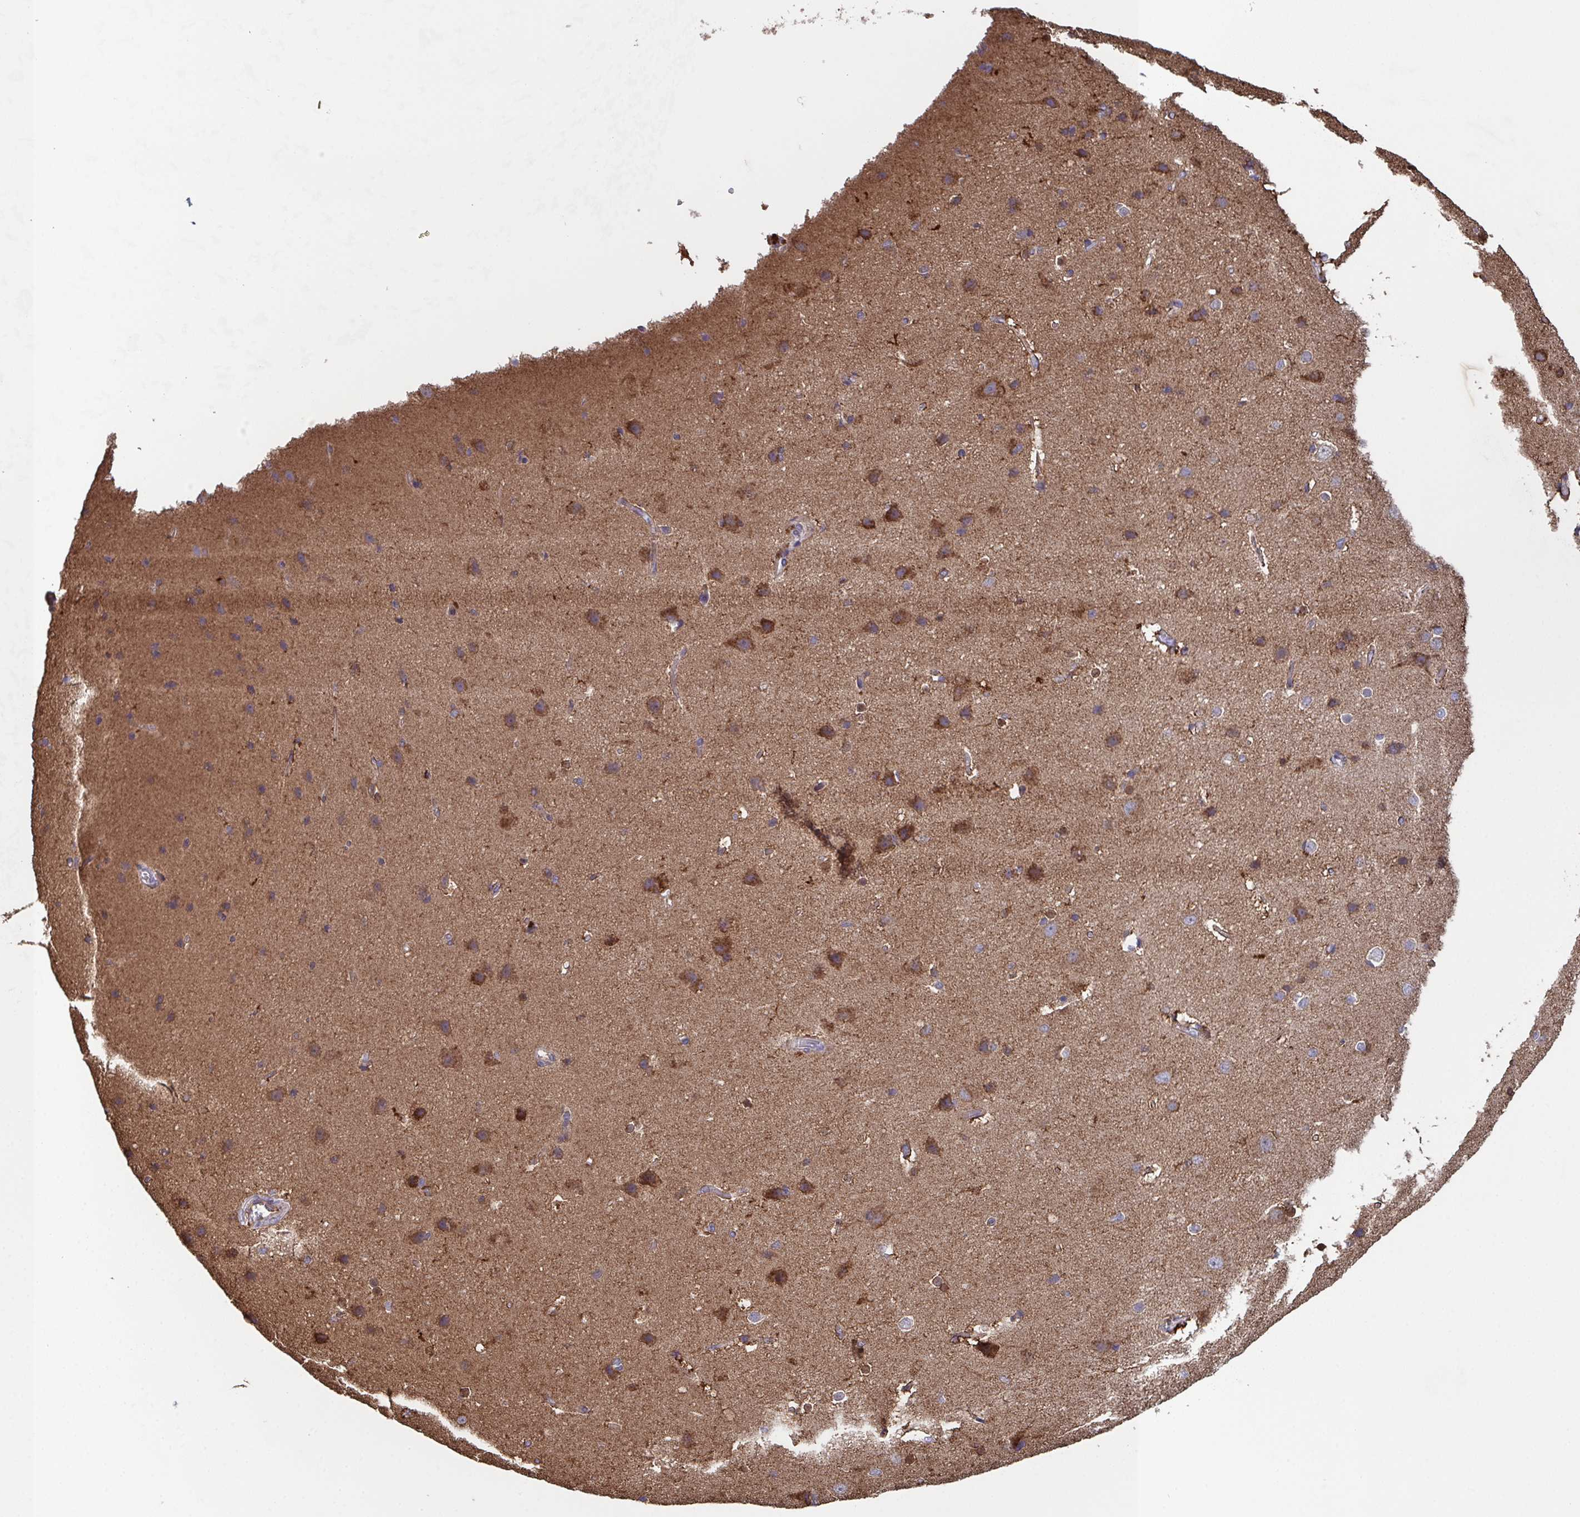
{"staining": {"intensity": "weak", "quantity": ">75%", "location": "cytoplasmic/membranous"}, "tissue": "cerebral cortex", "cell_type": "Endothelial cells", "image_type": "normal", "snomed": [{"axis": "morphology", "description": "Normal tissue, NOS"}, {"axis": "topography", "description": "Cerebral cortex"}], "caption": "This is an image of immunohistochemistry staining of normal cerebral cortex, which shows weak positivity in the cytoplasmic/membranous of endothelial cells.", "gene": "MT", "patient": {"sex": "male", "age": 37}}